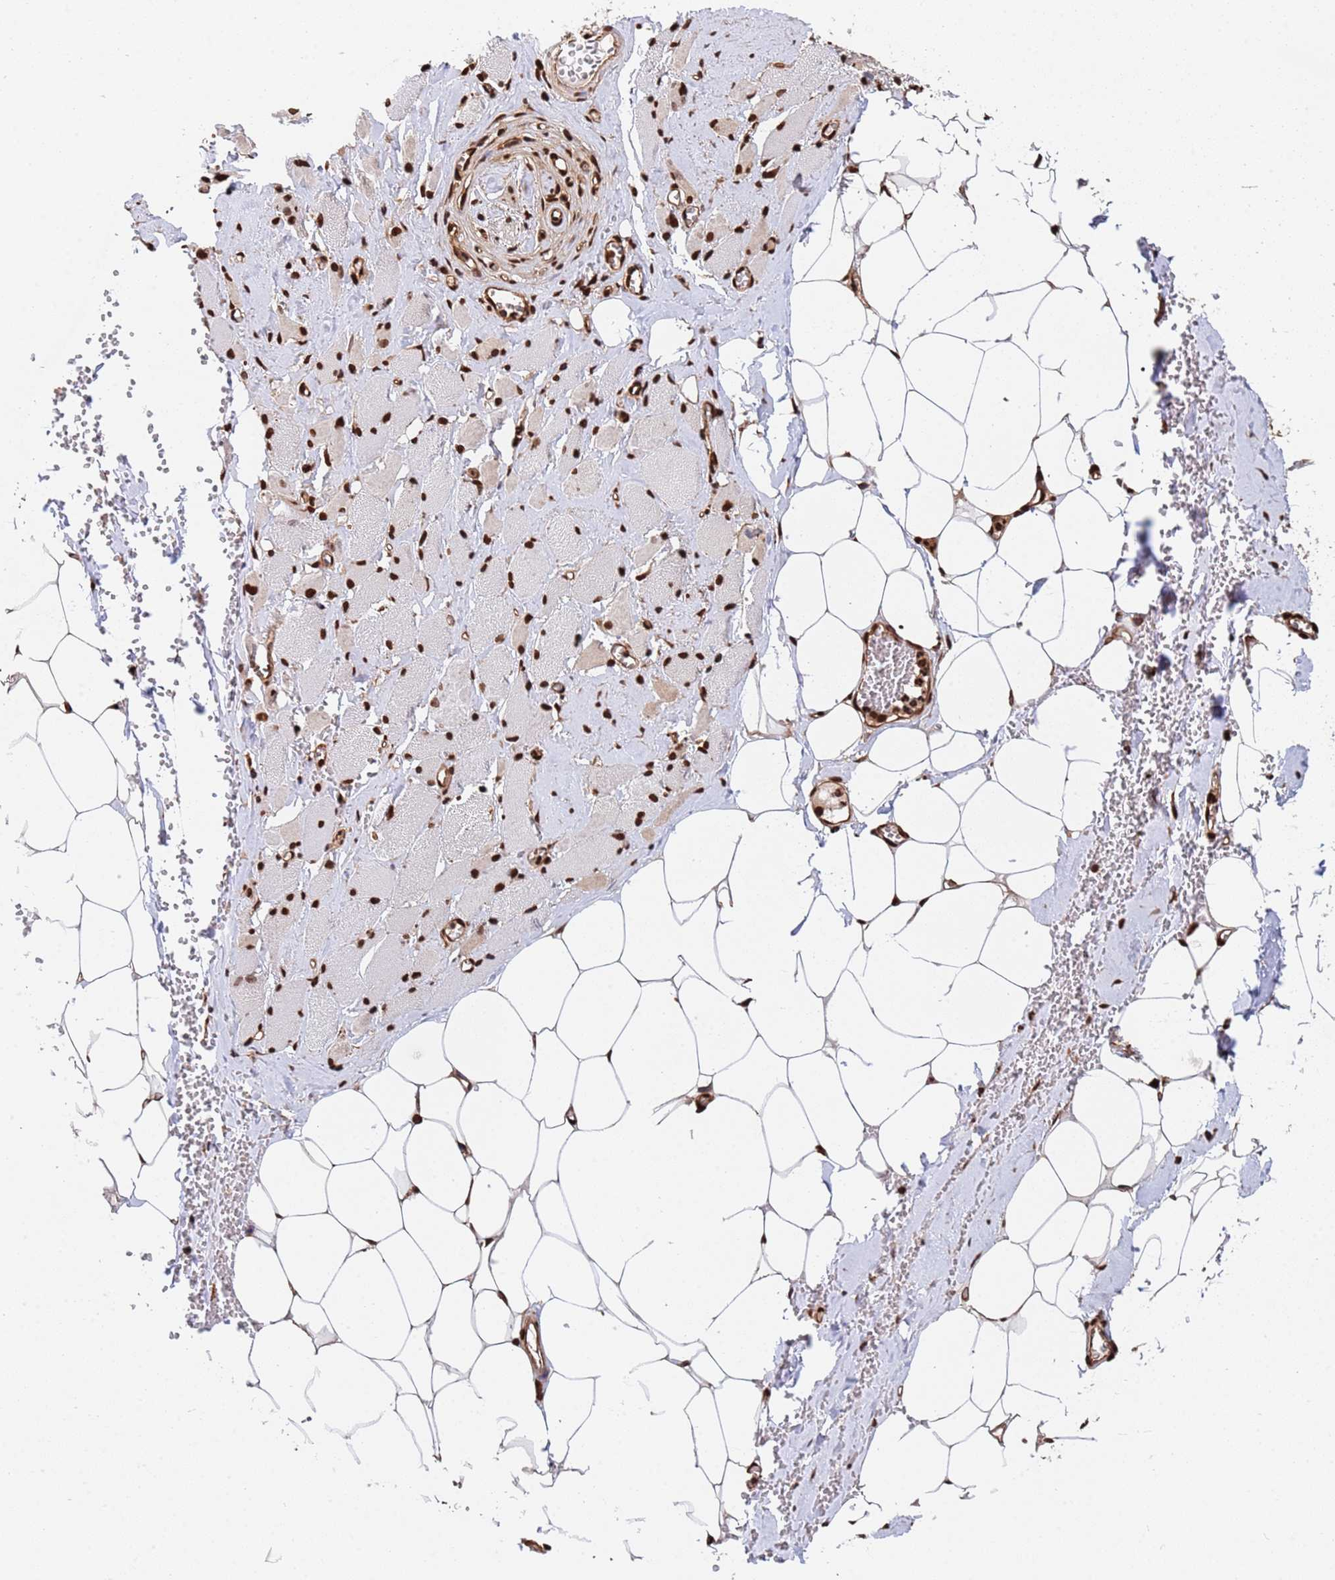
{"staining": {"intensity": "strong", "quantity": "25%-75%", "location": "nuclear"}, "tissue": "skeletal muscle", "cell_type": "Myocytes", "image_type": "normal", "snomed": [{"axis": "morphology", "description": "Normal tissue, NOS"}, {"axis": "morphology", "description": "Basal cell carcinoma"}, {"axis": "topography", "description": "Skeletal muscle"}], "caption": "Myocytes show high levels of strong nuclear positivity in about 25%-75% of cells in unremarkable skeletal muscle. The staining was performed using DAB (3,3'-diaminobenzidine), with brown indicating positive protein expression. Nuclei are stained blue with hematoxylin.", "gene": "SUMO2", "patient": {"sex": "female", "age": 64}}